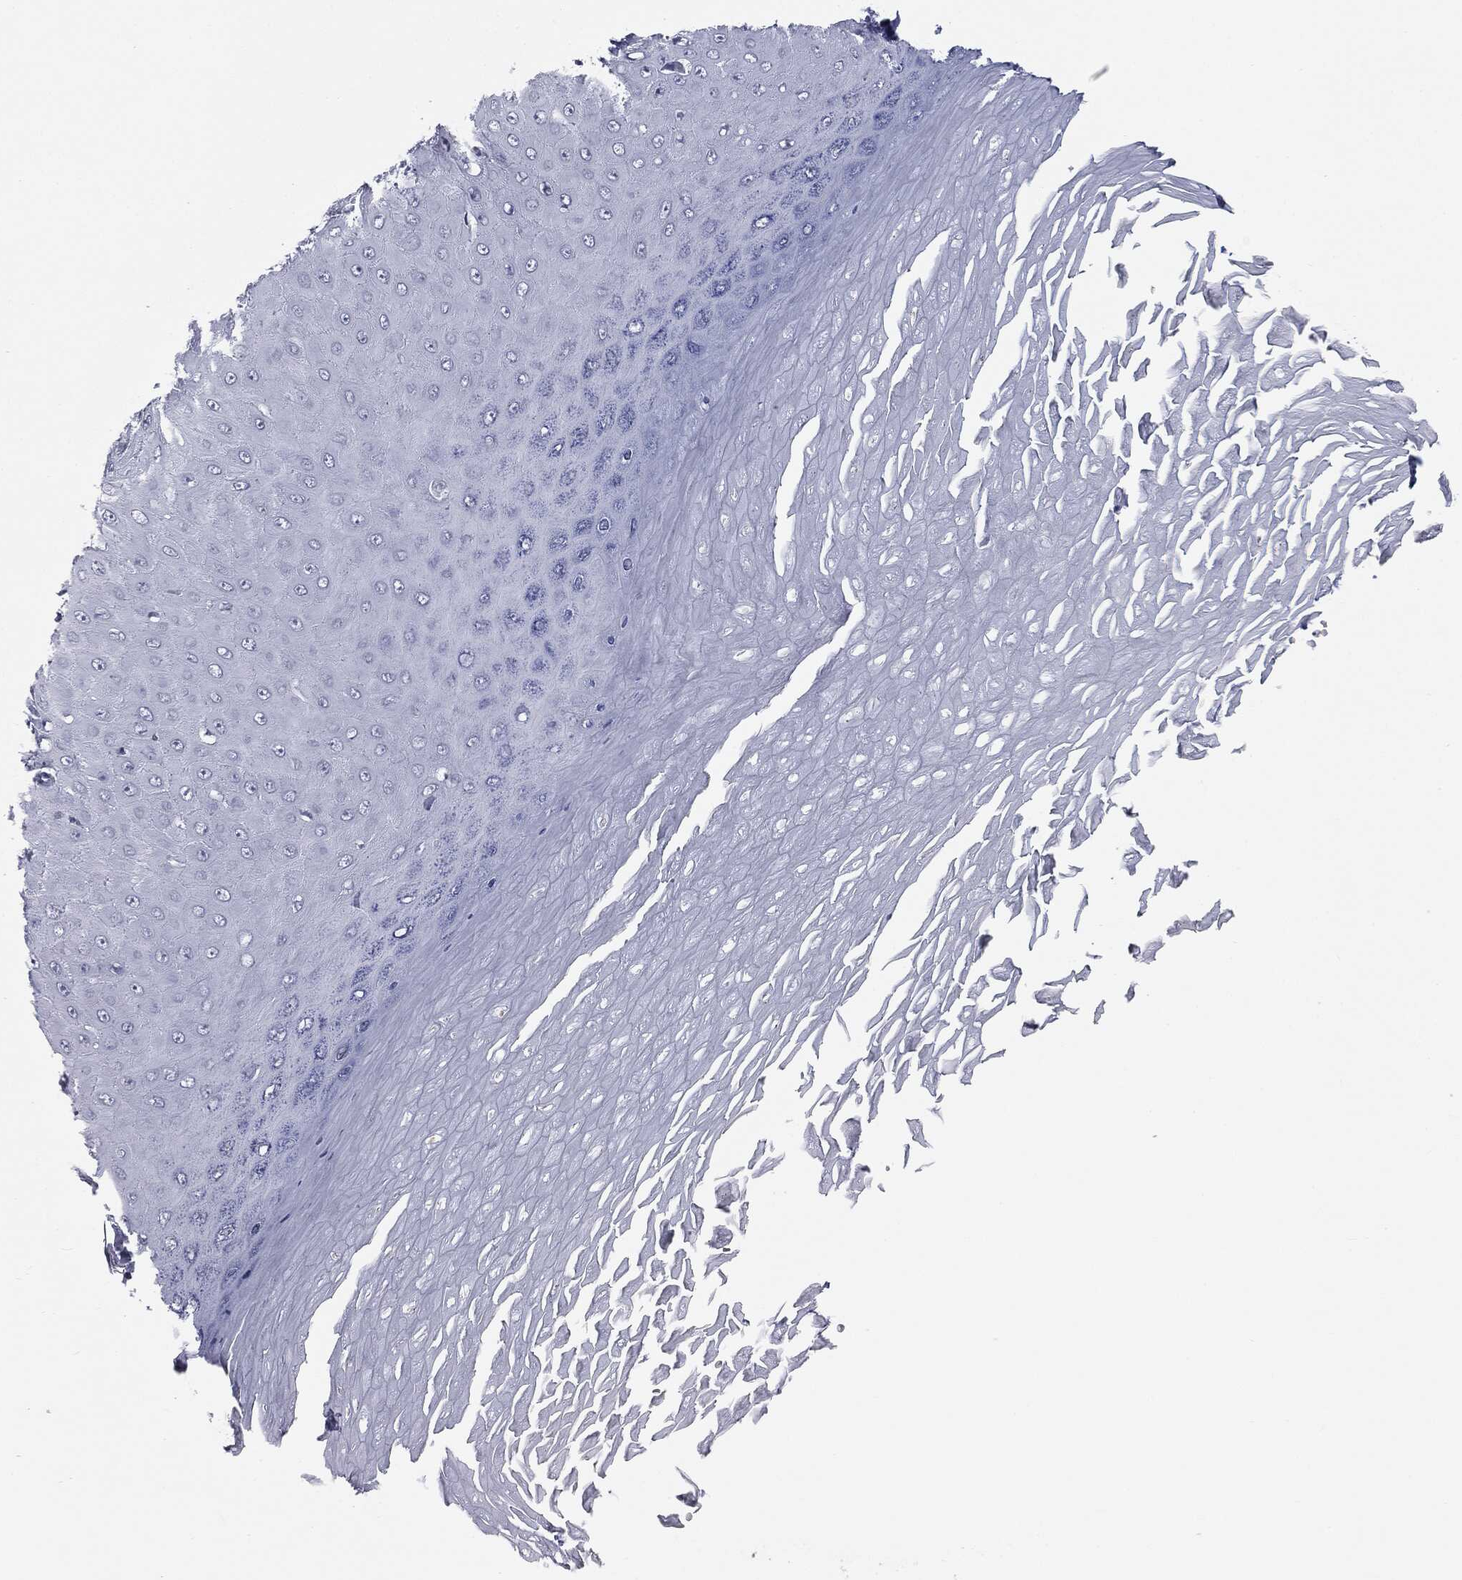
{"staining": {"intensity": "negative", "quantity": "none", "location": "none"}, "tissue": "skin cancer", "cell_type": "Tumor cells", "image_type": "cancer", "snomed": [{"axis": "morphology", "description": "Inflammation, NOS"}, {"axis": "morphology", "description": "Squamous cell carcinoma, NOS"}, {"axis": "topography", "description": "Skin"}], "caption": "High power microscopy micrograph of an IHC image of squamous cell carcinoma (skin), revealing no significant staining in tumor cells. (Immunohistochemistry (ihc), brightfield microscopy, high magnification).", "gene": "ALDOB", "patient": {"sex": "male", "age": 70}}